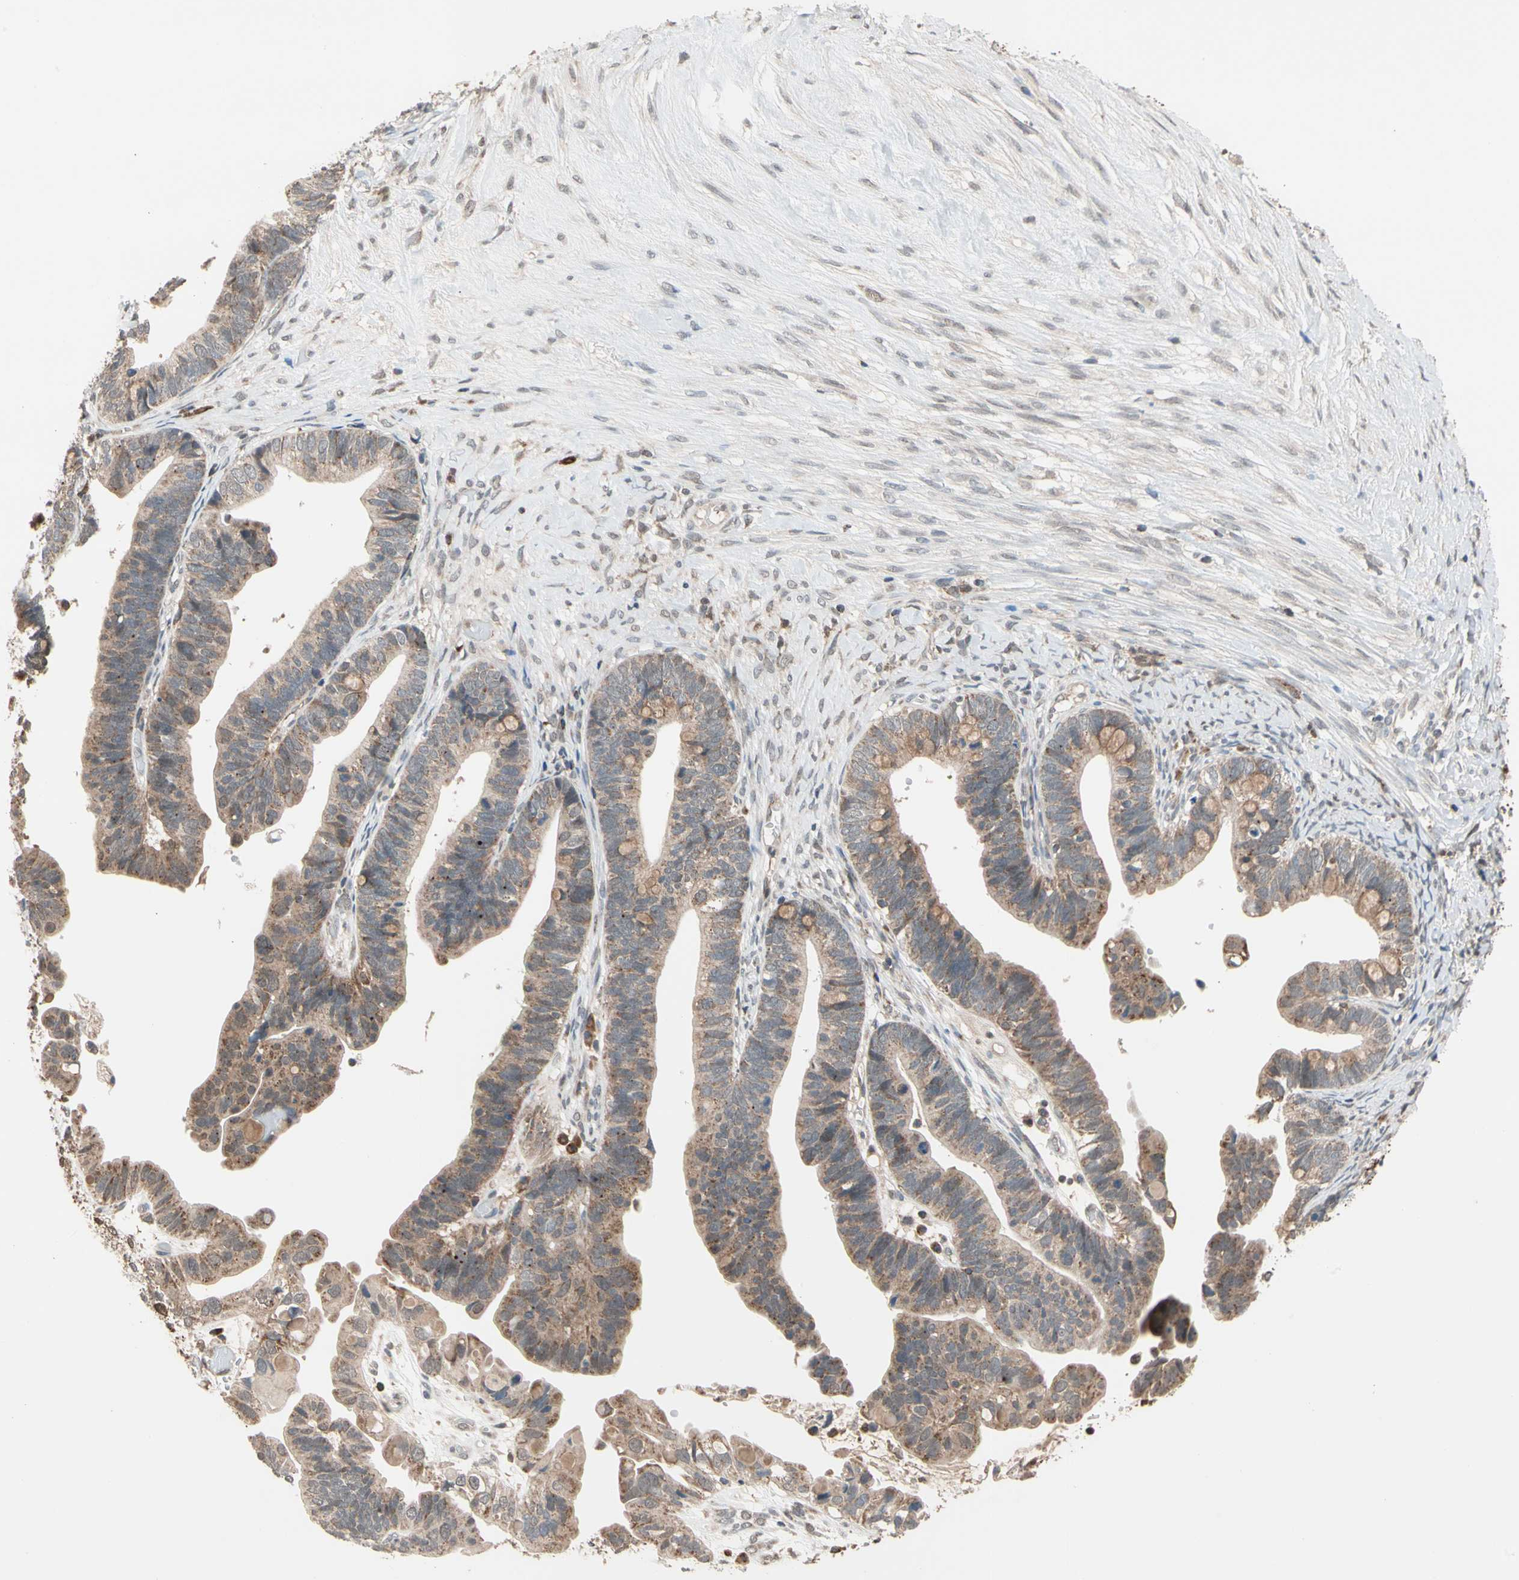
{"staining": {"intensity": "moderate", "quantity": "25%-75%", "location": "cytoplasmic/membranous"}, "tissue": "ovarian cancer", "cell_type": "Tumor cells", "image_type": "cancer", "snomed": [{"axis": "morphology", "description": "Cystadenocarcinoma, serous, NOS"}, {"axis": "topography", "description": "Ovary"}], "caption": "This photomicrograph reveals serous cystadenocarcinoma (ovarian) stained with IHC to label a protein in brown. The cytoplasmic/membranous of tumor cells show moderate positivity for the protein. Nuclei are counter-stained blue.", "gene": "MTHFS", "patient": {"sex": "female", "age": 56}}